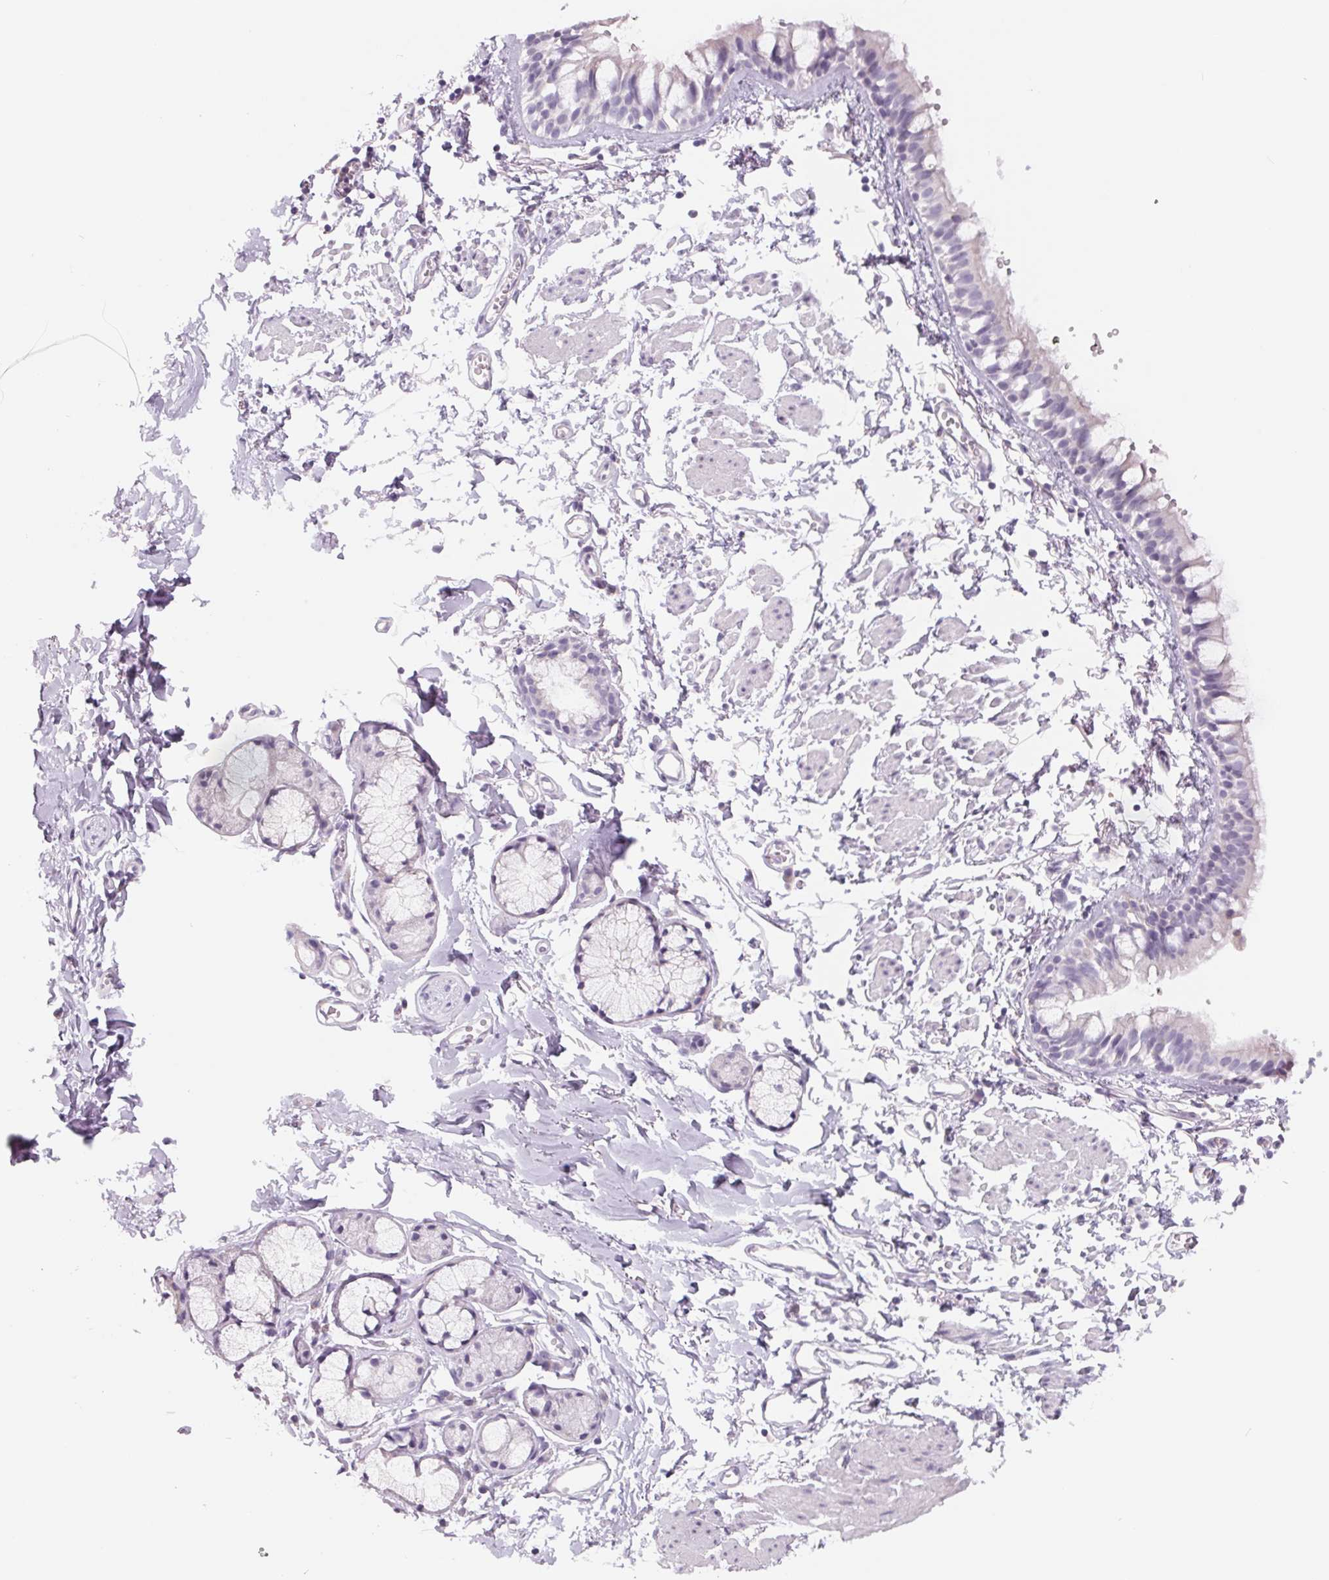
{"staining": {"intensity": "negative", "quantity": "none", "location": "none"}, "tissue": "bronchus", "cell_type": "Respiratory epithelial cells", "image_type": "normal", "snomed": [{"axis": "morphology", "description": "Normal tissue, NOS"}, {"axis": "topography", "description": "Cartilage tissue"}, {"axis": "topography", "description": "Bronchus"}], "caption": "Protein analysis of normal bronchus shows no significant staining in respiratory epithelial cells. (Stains: DAB (3,3'-diaminobenzidine) immunohistochemistry (IHC) with hematoxylin counter stain, Microscopy: brightfield microscopy at high magnification).", "gene": "FTCD", "patient": {"sex": "female", "age": 59}}